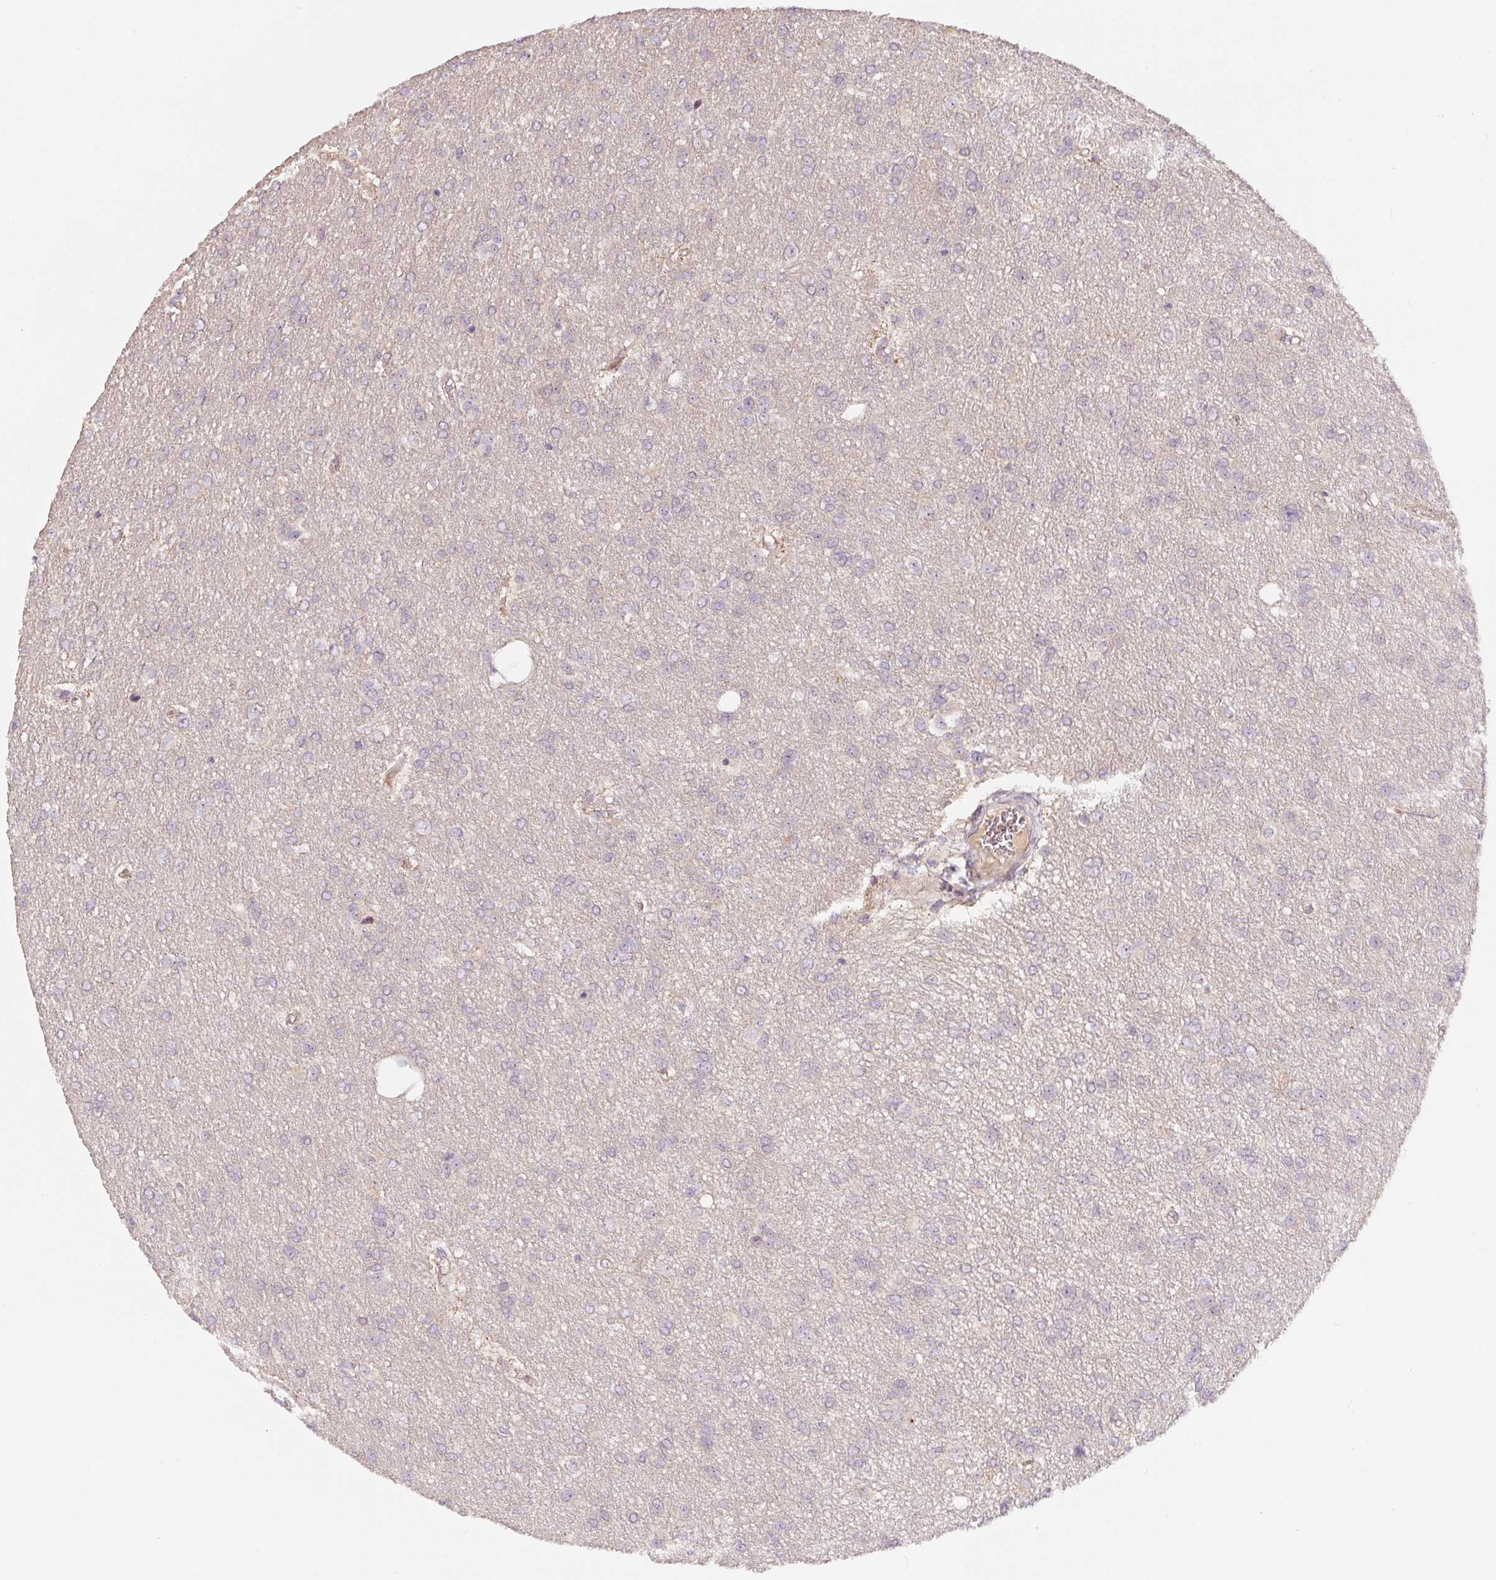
{"staining": {"intensity": "negative", "quantity": "none", "location": "none"}, "tissue": "glioma", "cell_type": "Tumor cells", "image_type": "cancer", "snomed": [{"axis": "morphology", "description": "Glioma, malignant, Low grade"}, {"axis": "topography", "description": "Brain"}], "caption": "Immunohistochemistry photomicrograph of human malignant glioma (low-grade) stained for a protein (brown), which shows no positivity in tumor cells.", "gene": "PWWP3B", "patient": {"sex": "male", "age": 26}}